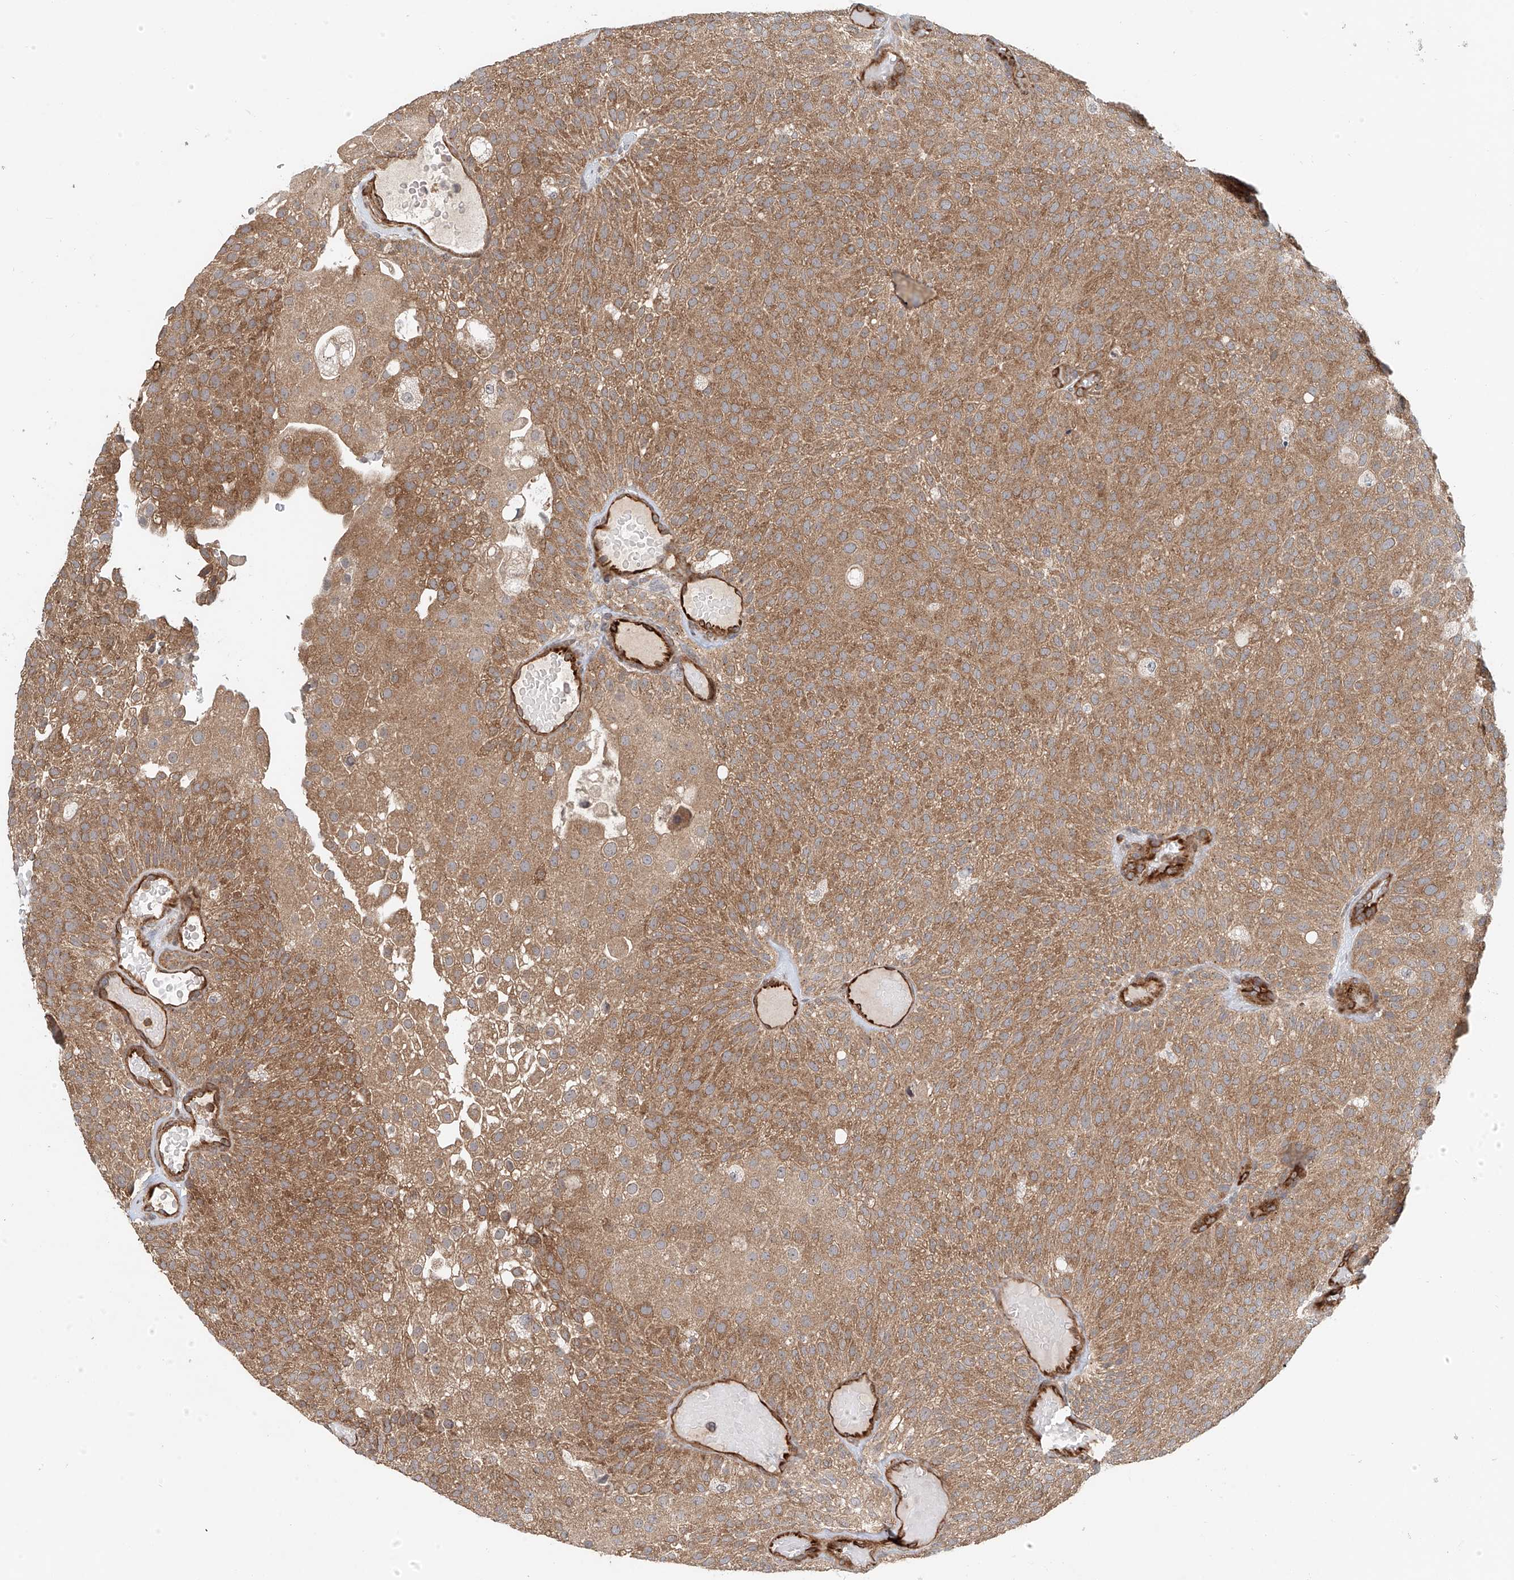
{"staining": {"intensity": "moderate", "quantity": ">75%", "location": "cytoplasmic/membranous"}, "tissue": "urothelial cancer", "cell_type": "Tumor cells", "image_type": "cancer", "snomed": [{"axis": "morphology", "description": "Urothelial carcinoma, Low grade"}, {"axis": "topography", "description": "Urinary bladder"}], "caption": "There is medium levels of moderate cytoplasmic/membranous staining in tumor cells of urothelial carcinoma (low-grade), as demonstrated by immunohistochemical staining (brown color).", "gene": "FRYL", "patient": {"sex": "male", "age": 78}}